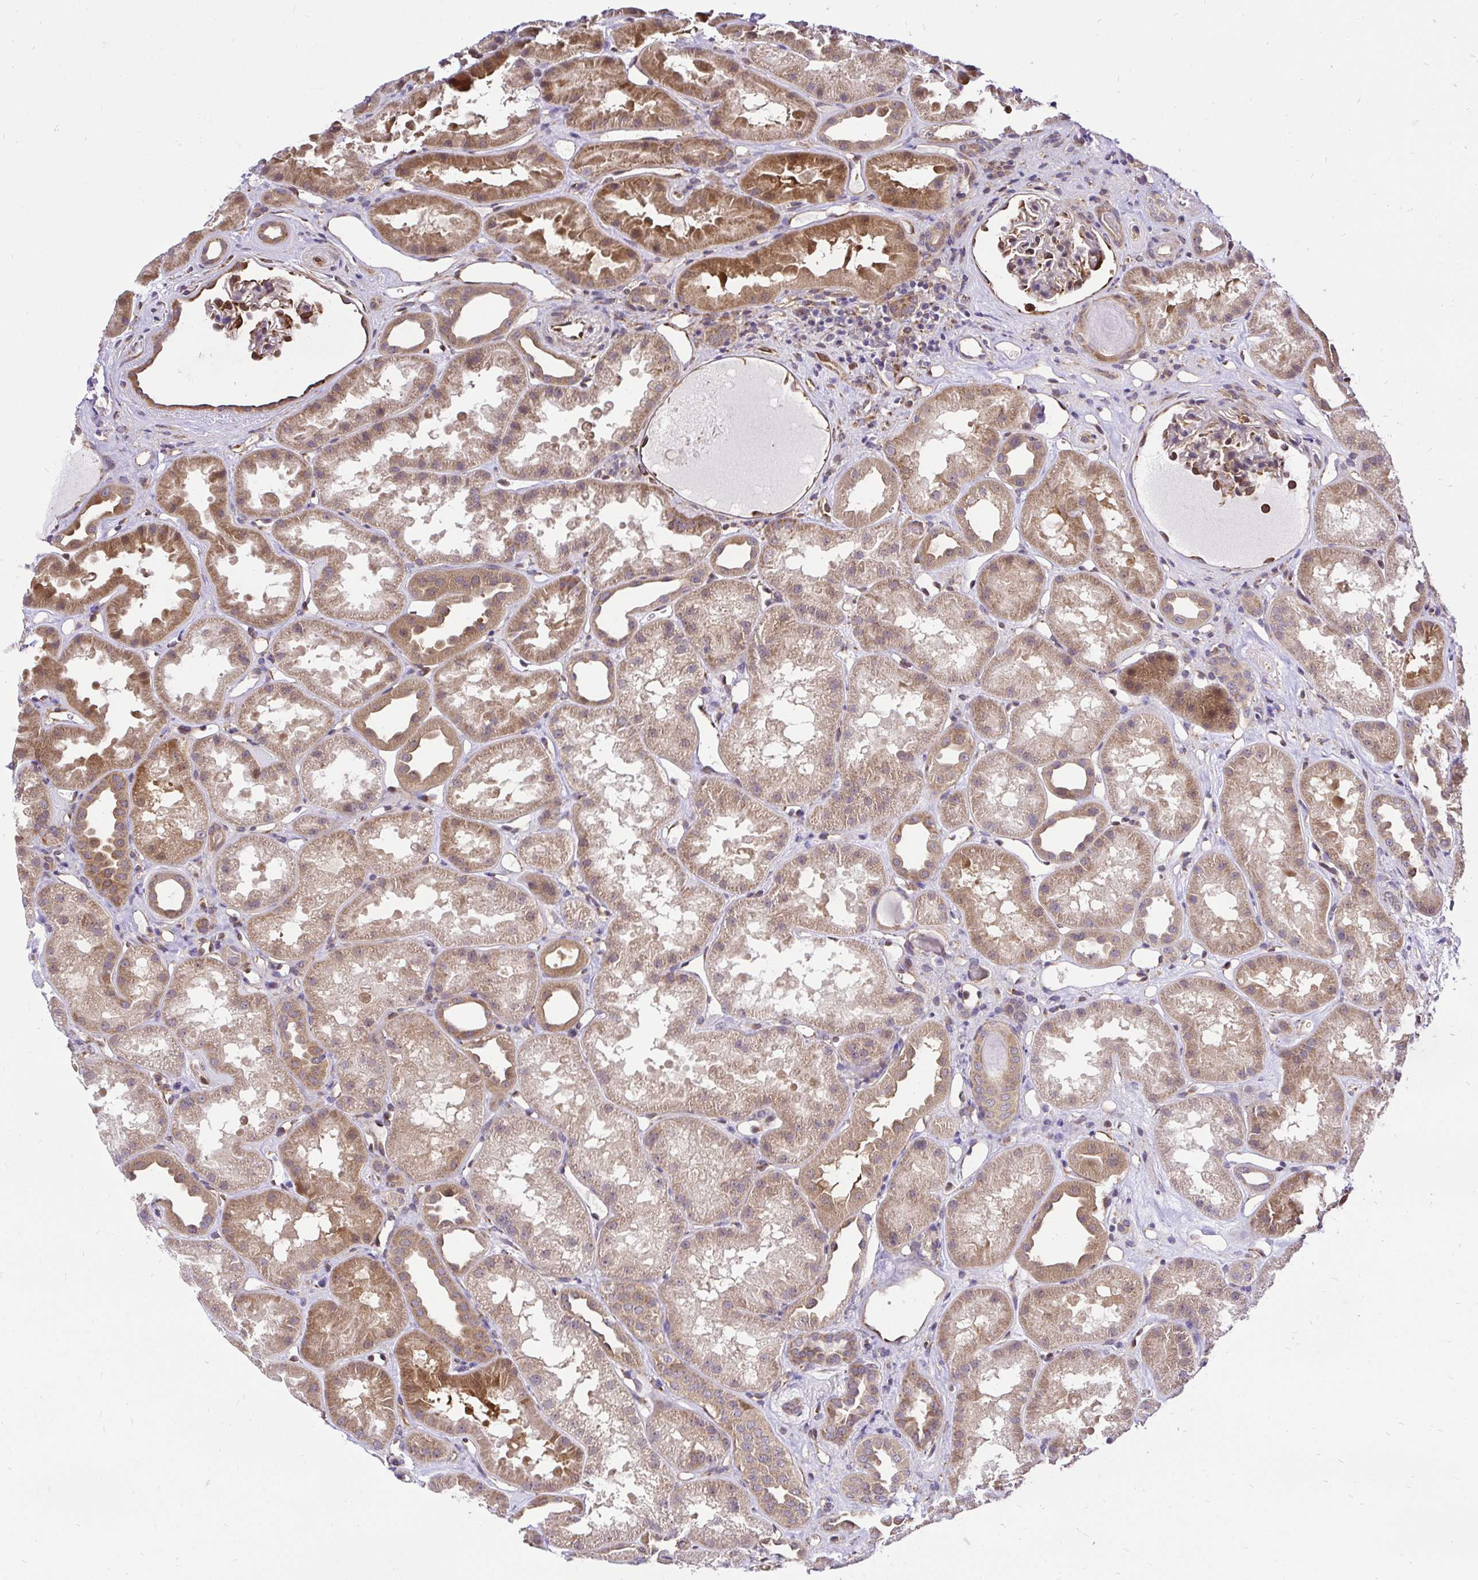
{"staining": {"intensity": "moderate", "quantity": "25%-75%", "location": "cytoplasmic/membranous"}, "tissue": "kidney", "cell_type": "Cells in glomeruli", "image_type": "normal", "snomed": [{"axis": "morphology", "description": "Normal tissue, NOS"}, {"axis": "topography", "description": "Kidney"}], "caption": "The histopathology image shows immunohistochemical staining of unremarkable kidney. There is moderate cytoplasmic/membranous positivity is identified in about 25%-75% of cells in glomeruli.", "gene": "CCDC122", "patient": {"sex": "male", "age": 61}}